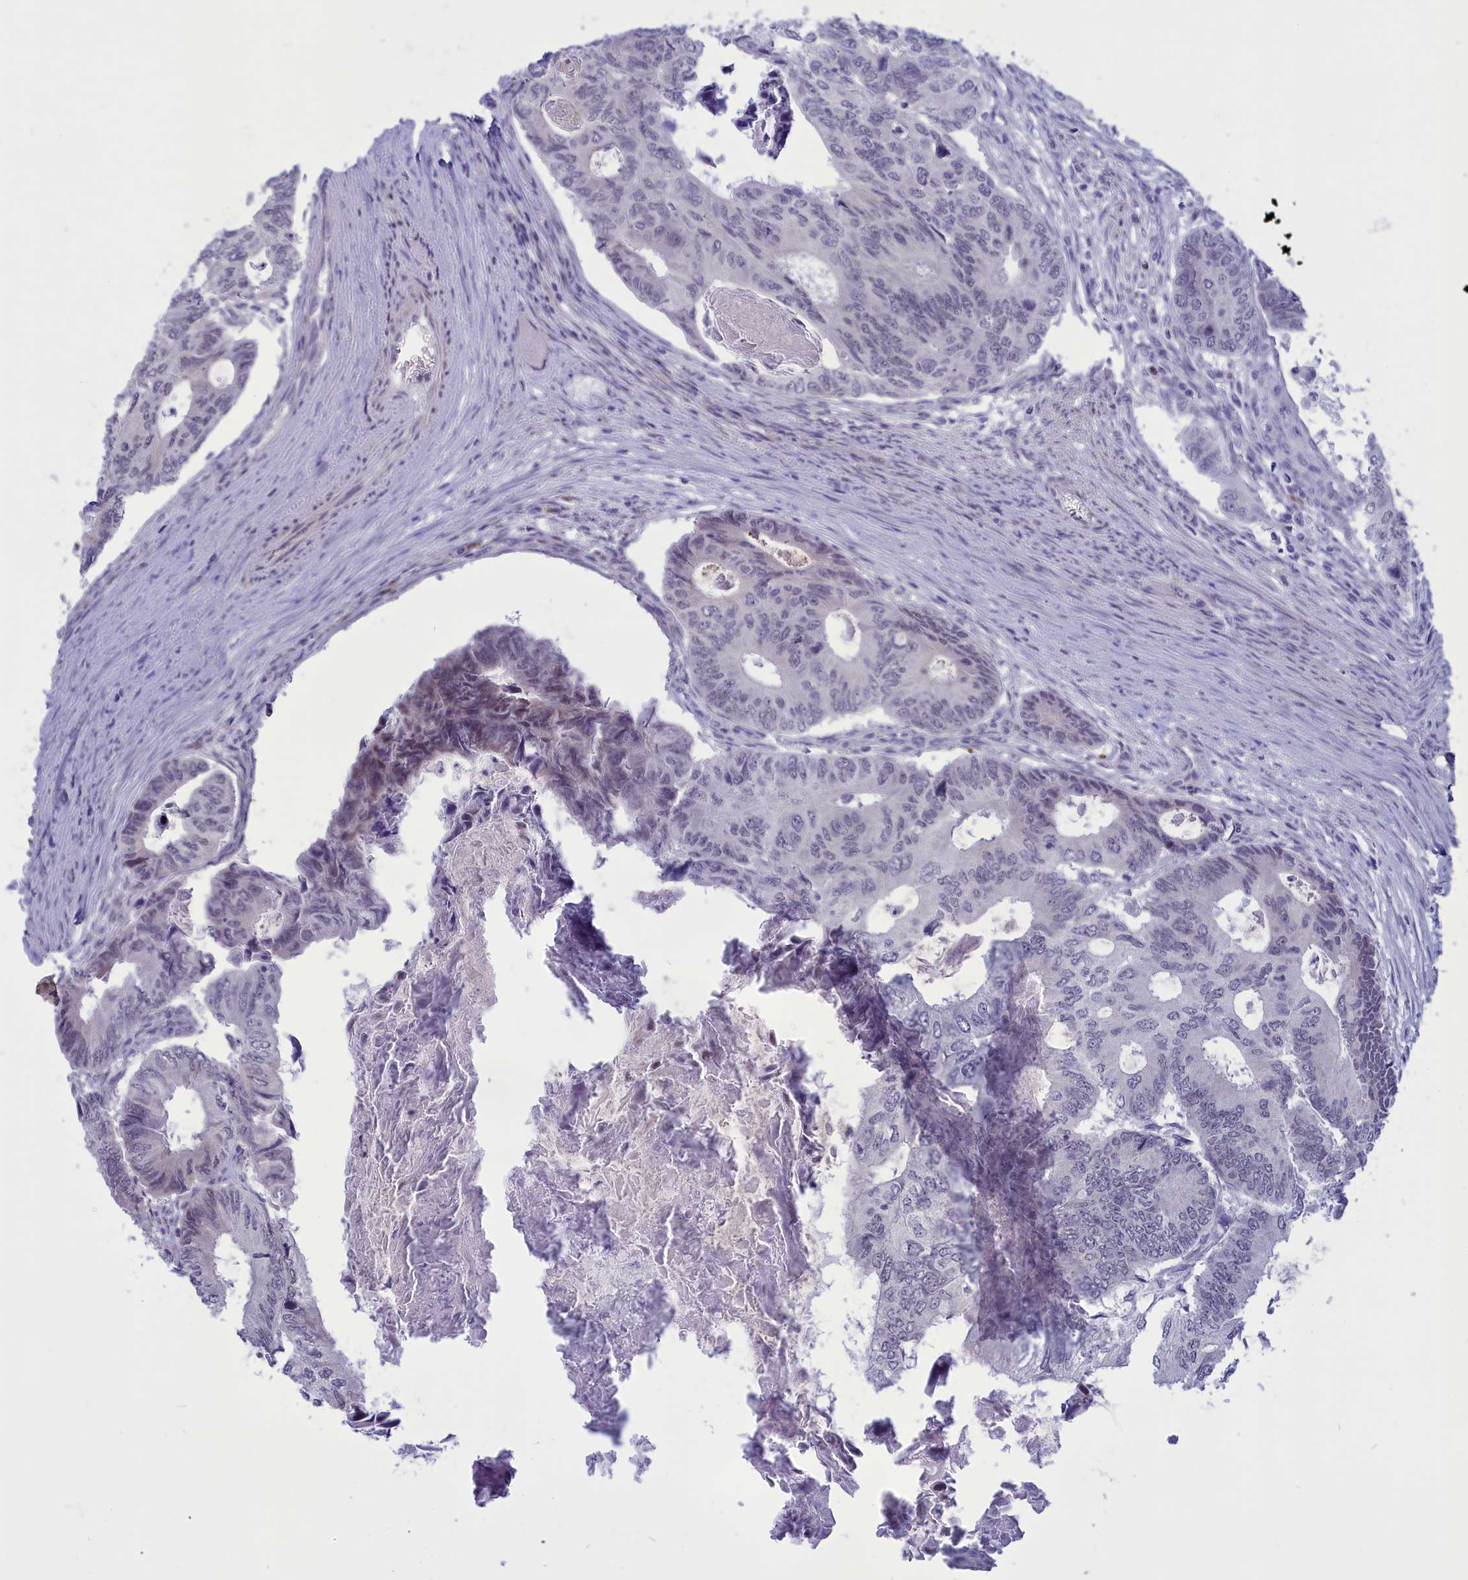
{"staining": {"intensity": "negative", "quantity": "none", "location": "none"}, "tissue": "colorectal cancer", "cell_type": "Tumor cells", "image_type": "cancer", "snomed": [{"axis": "morphology", "description": "Adenocarcinoma, NOS"}, {"axis": "topography", "description": "Colon"}], "caption": "The IHC micrograph has no significant positivity in tumor cells of adenocarcinoma (colorectal) tissue.", "gene": "ELOA2", "patient": {"sex": "male", "age": 85}}